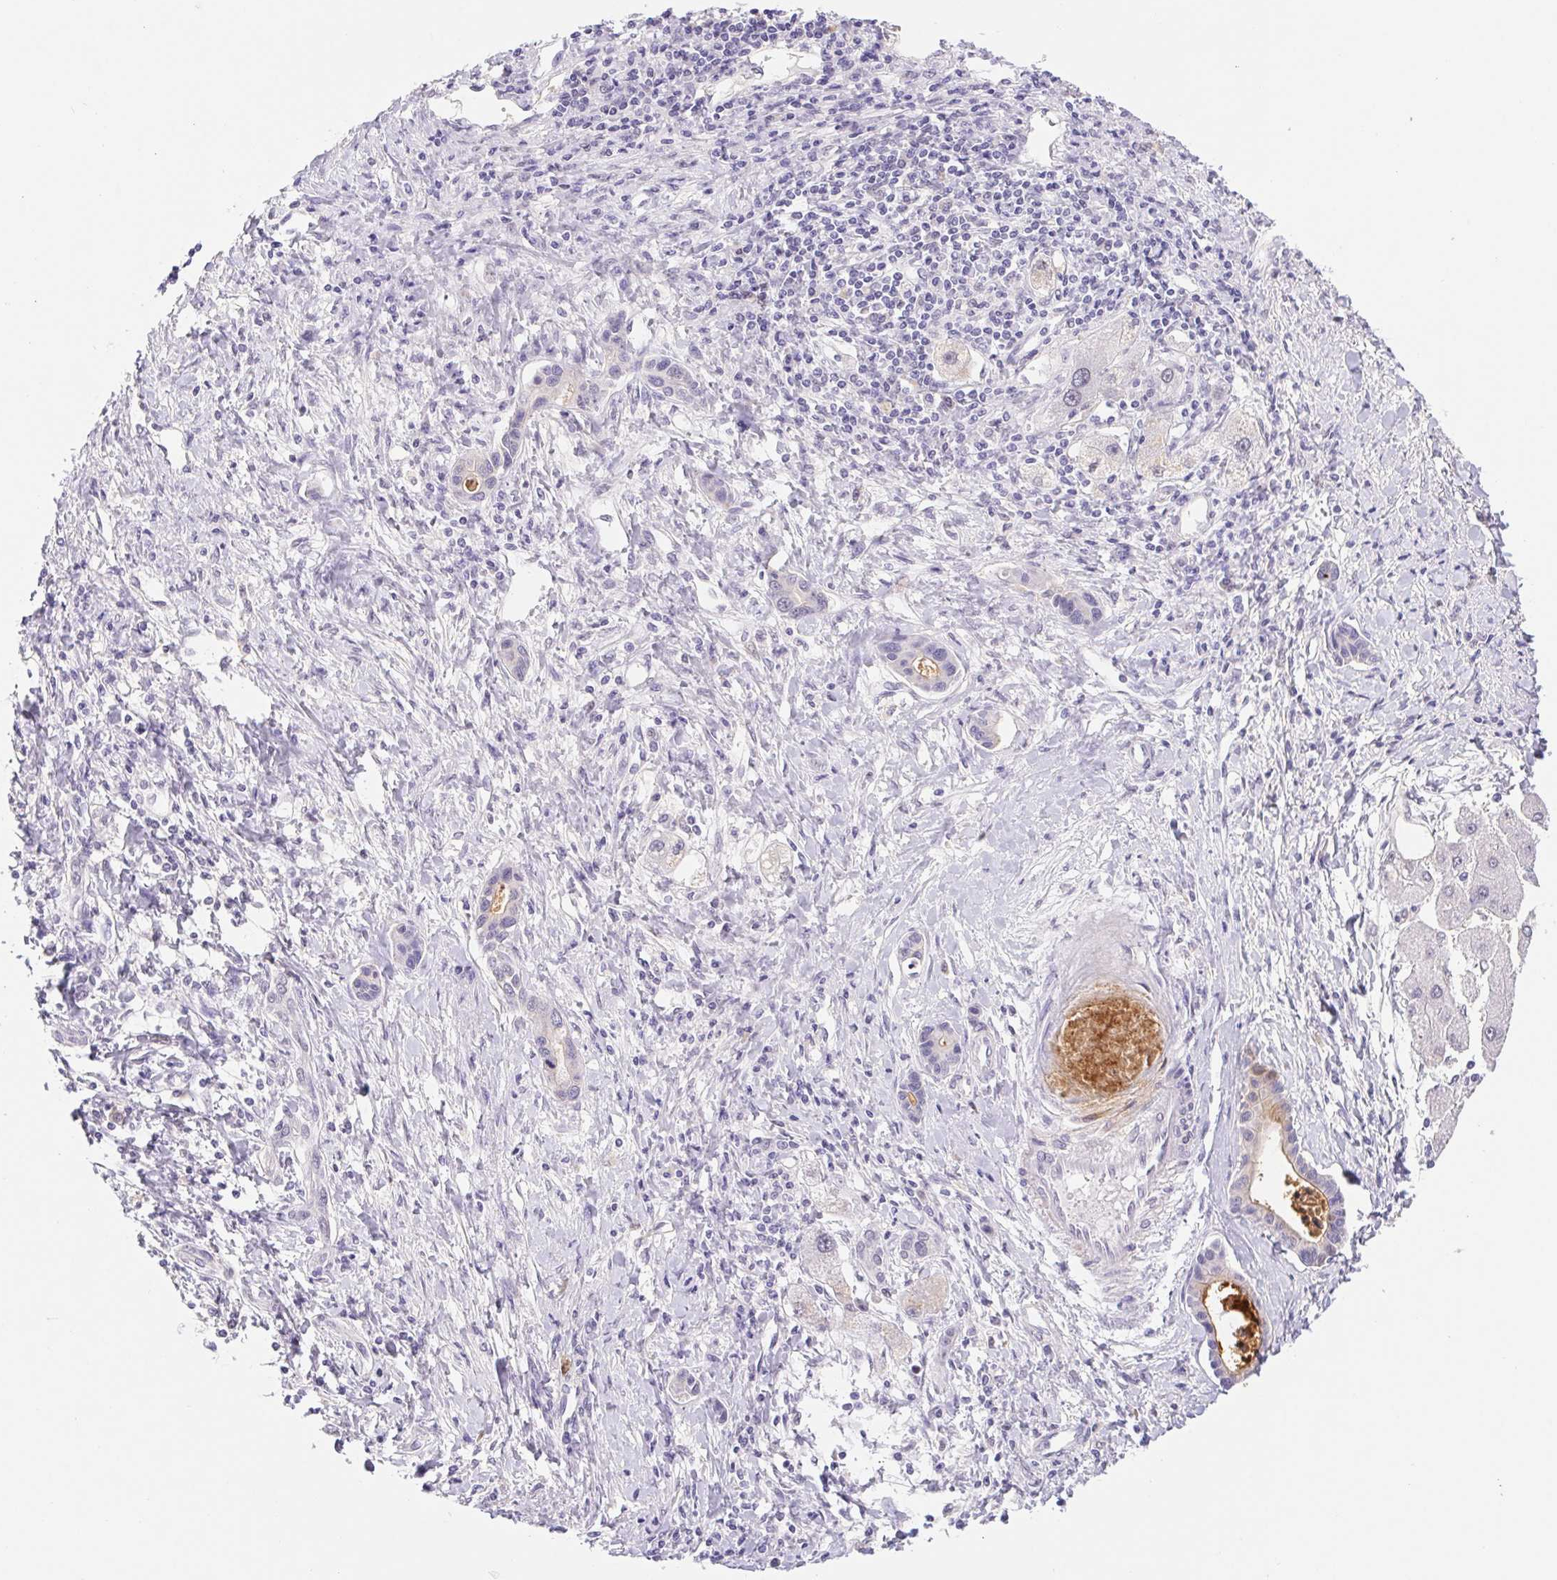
{"staining": {"intensity": "negative", "quantity": "none", "location": "none"}, "tissue": "liver cancer", "cell_type": "Tumor cells", "image_type": "cancer", "snomed": [{"axis": "morphology", "description": "Cholangiocarcinoma"}, {"axis": "topography", "description": "Liver"}], "caption": "An IHC micrograph of cholangiocarcinoma (liver) is shown. There is no staining in tumor cells of cholangiocarcinoma (liver).", "gene": "L3MBTL4", "patient": {"sex": "male", "age": 66}}